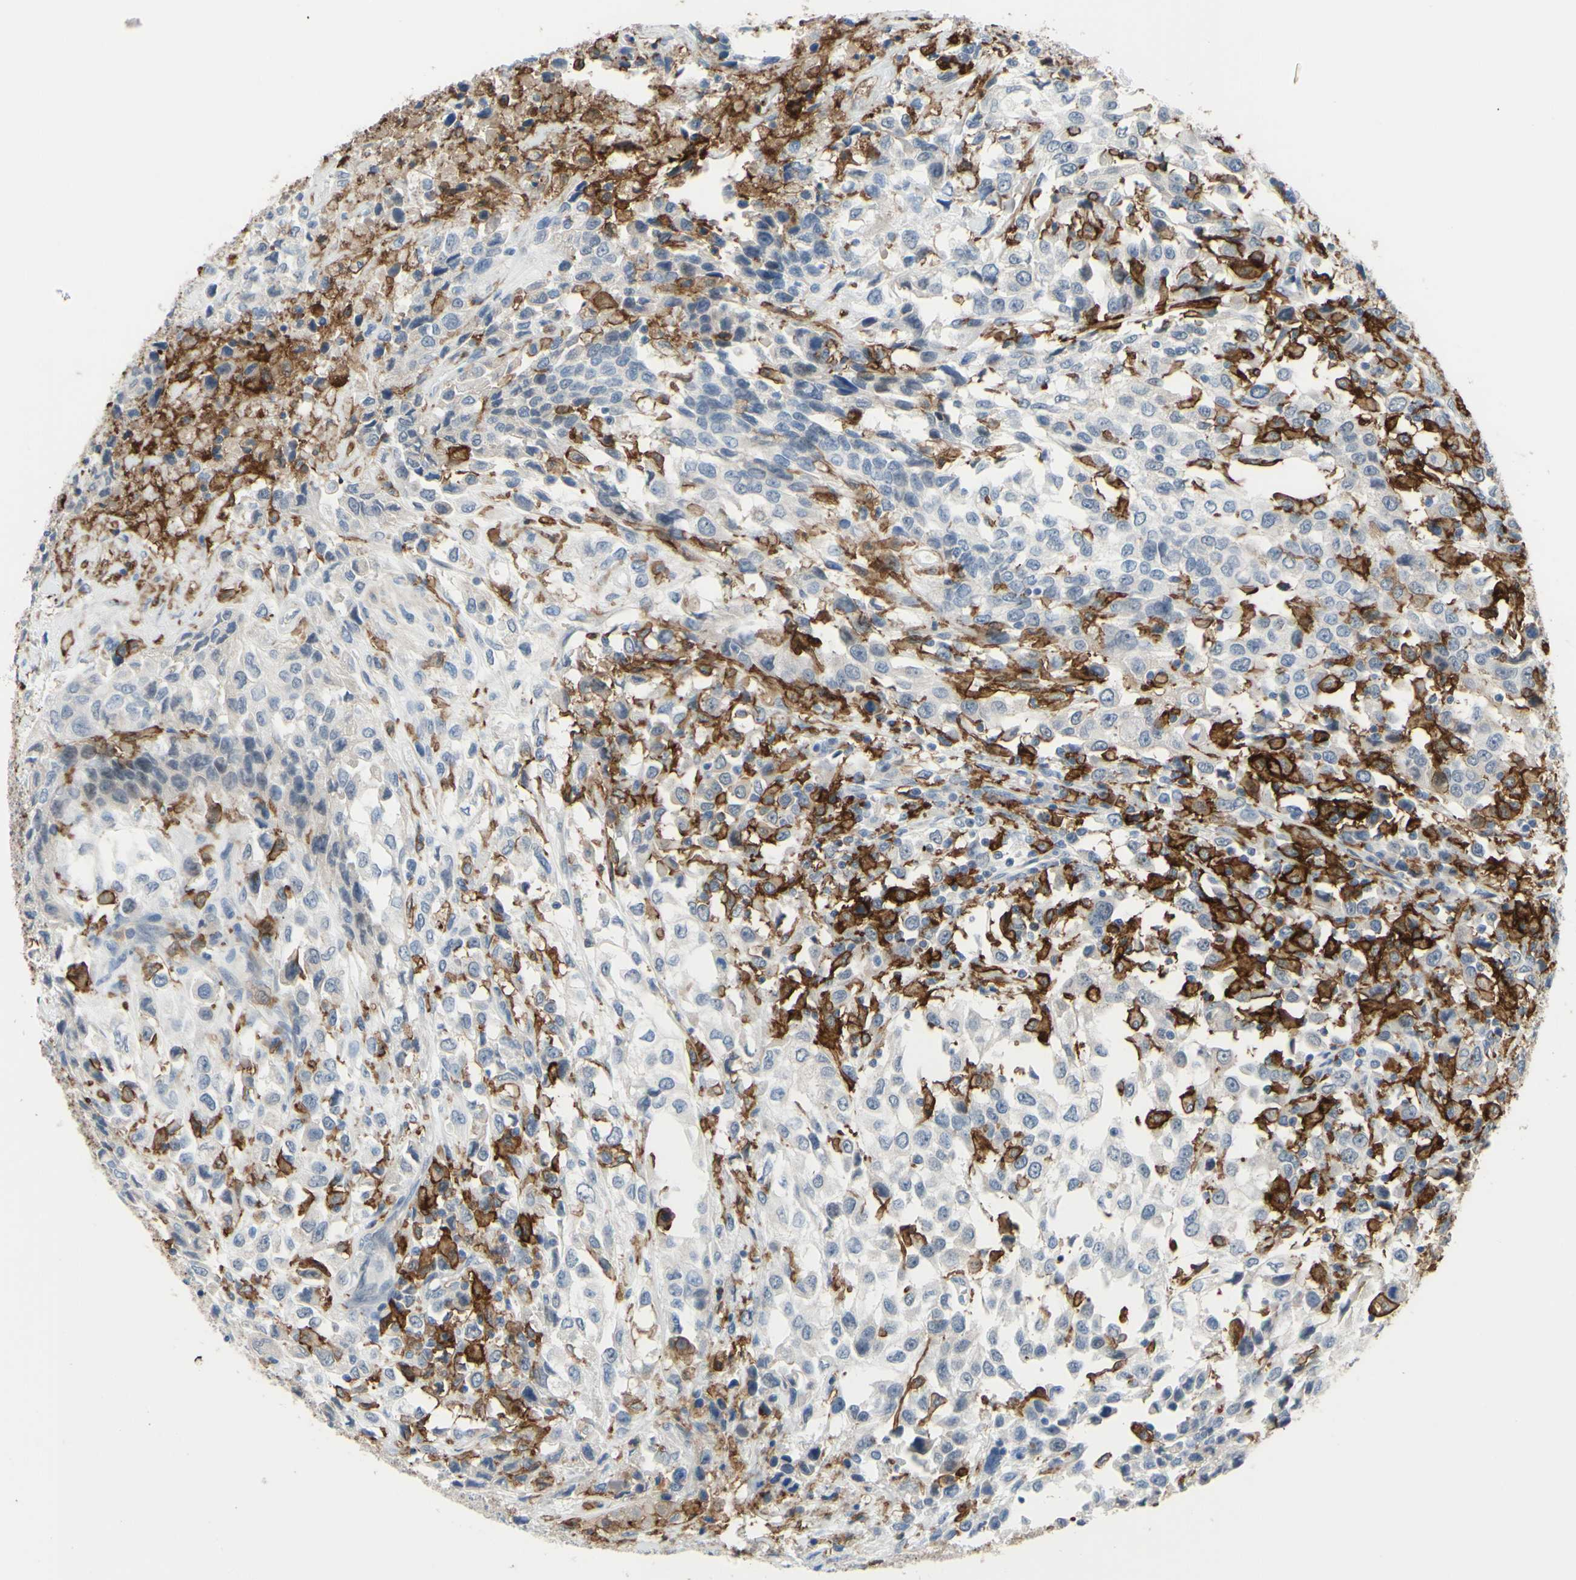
{"staining": {"intensity": "negative", "quantity": "none", "location": "none"}, "tissue": "urothelial cancer", "cell_type": "Tumor cells", "image_type": "cancer", "snomed": [{"axis": "morphology", "description": "Urothelial carcinoma, High grade"}, {"axis": "topography", "description": "Urinary bladder"}], "caption": "The immunohistochemistry (IHC) photomicrograph has no significant expression in tumor cells of high-grade urothelial carcinoma tissue.", "gene": "FCGR2A", "patient": {"sex": "female", "age": 80}}